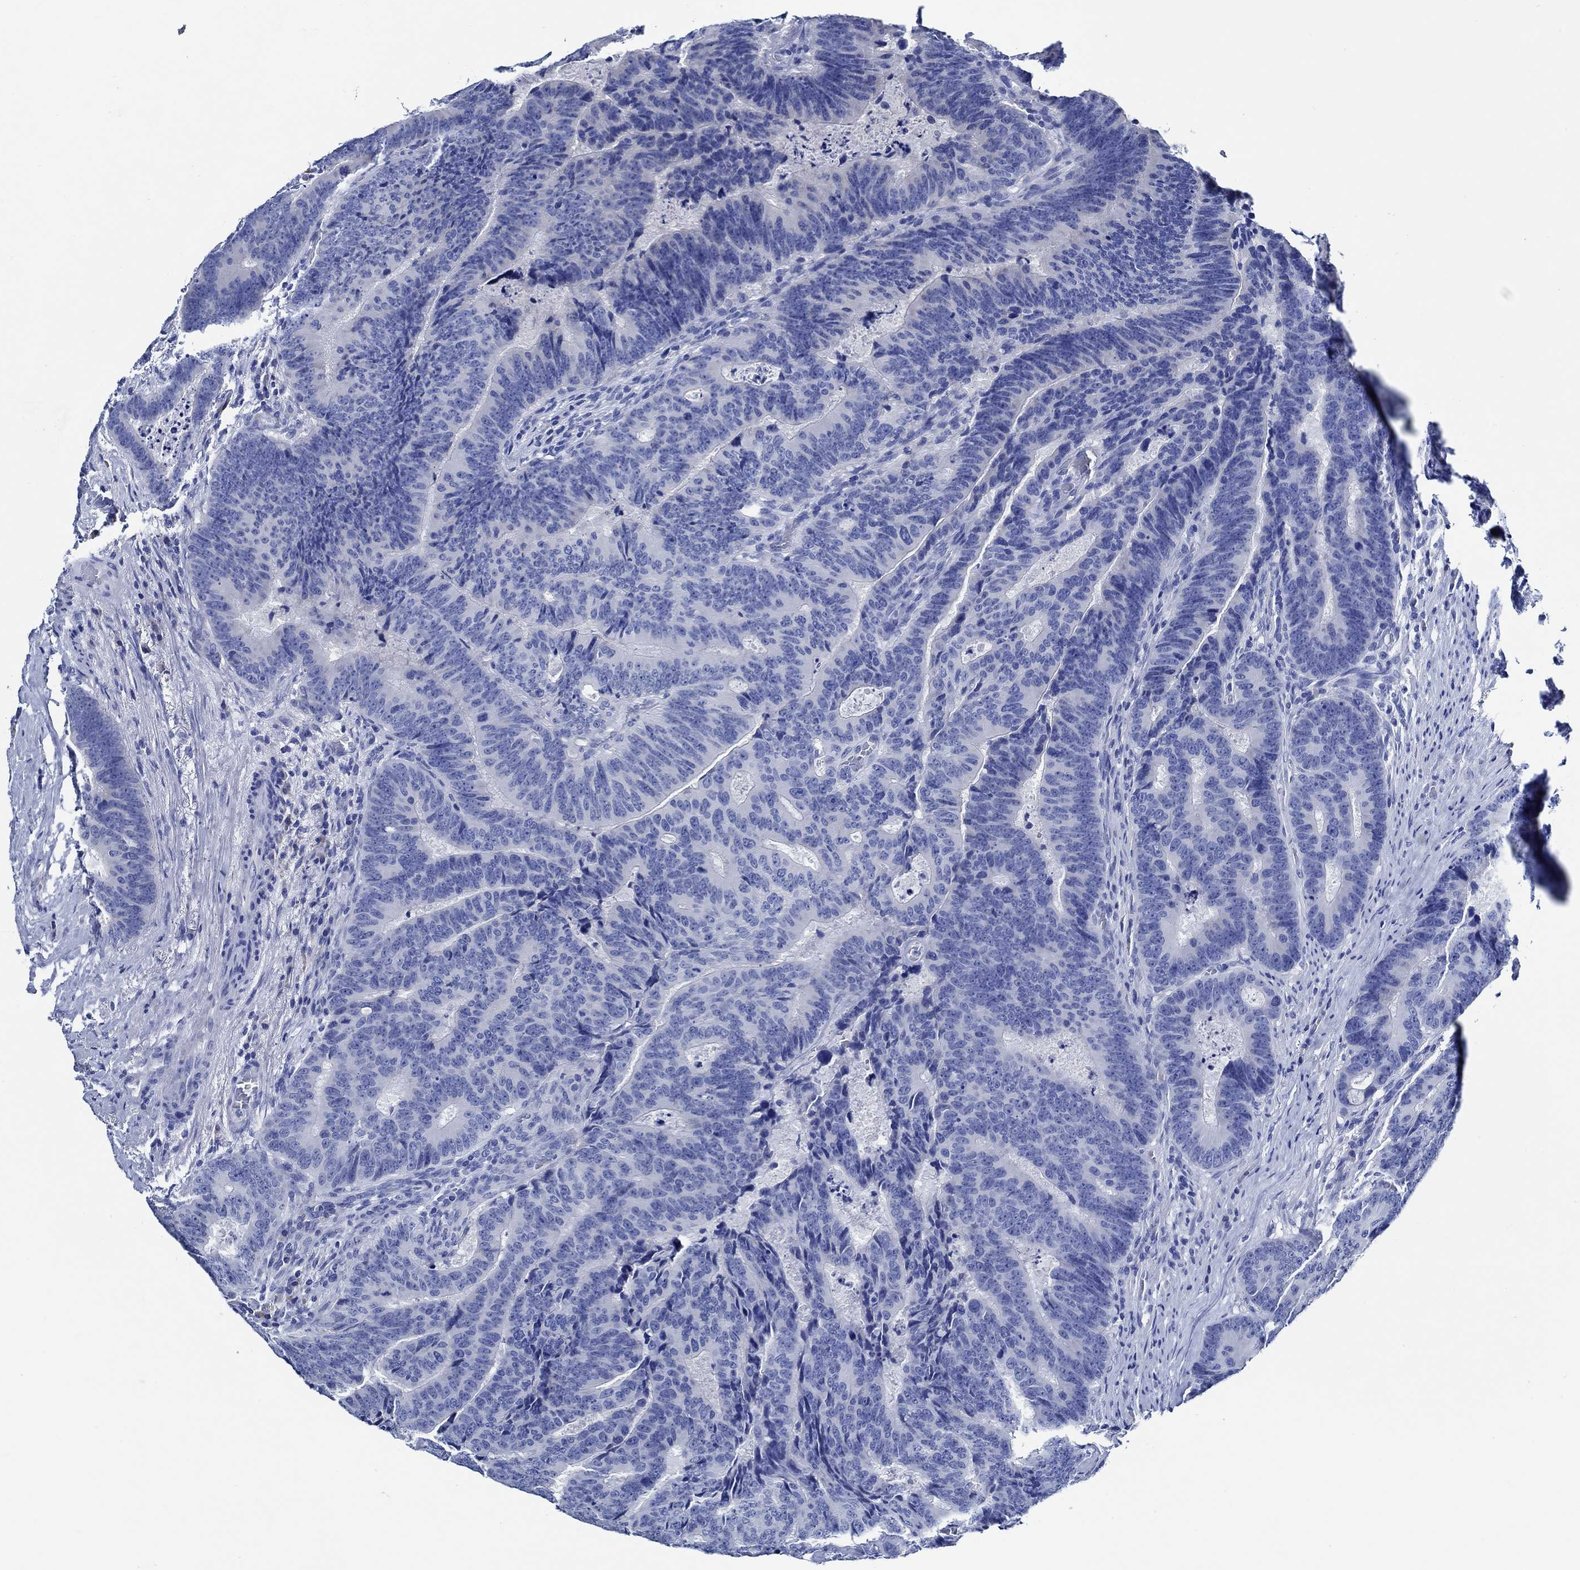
{"staining": {"intensity": "negative", "quantity": "none", "location": "none"}, "tissue": "colorectal cancer", "cell_type": "Tumor cells", "image_type": "cancer", "snomed": [{"axis": "morphology", "description": "Adenocarcinoma, NOS"}, {"axis": "topography", "description": "Colon"}], "caption": "Immunohistochemistry (IHC) of human colorectal adenocarcinoma displays no expression in tumor cells.", "gene": "WDR62", "patient": {"sex": "female", "age": 82}}